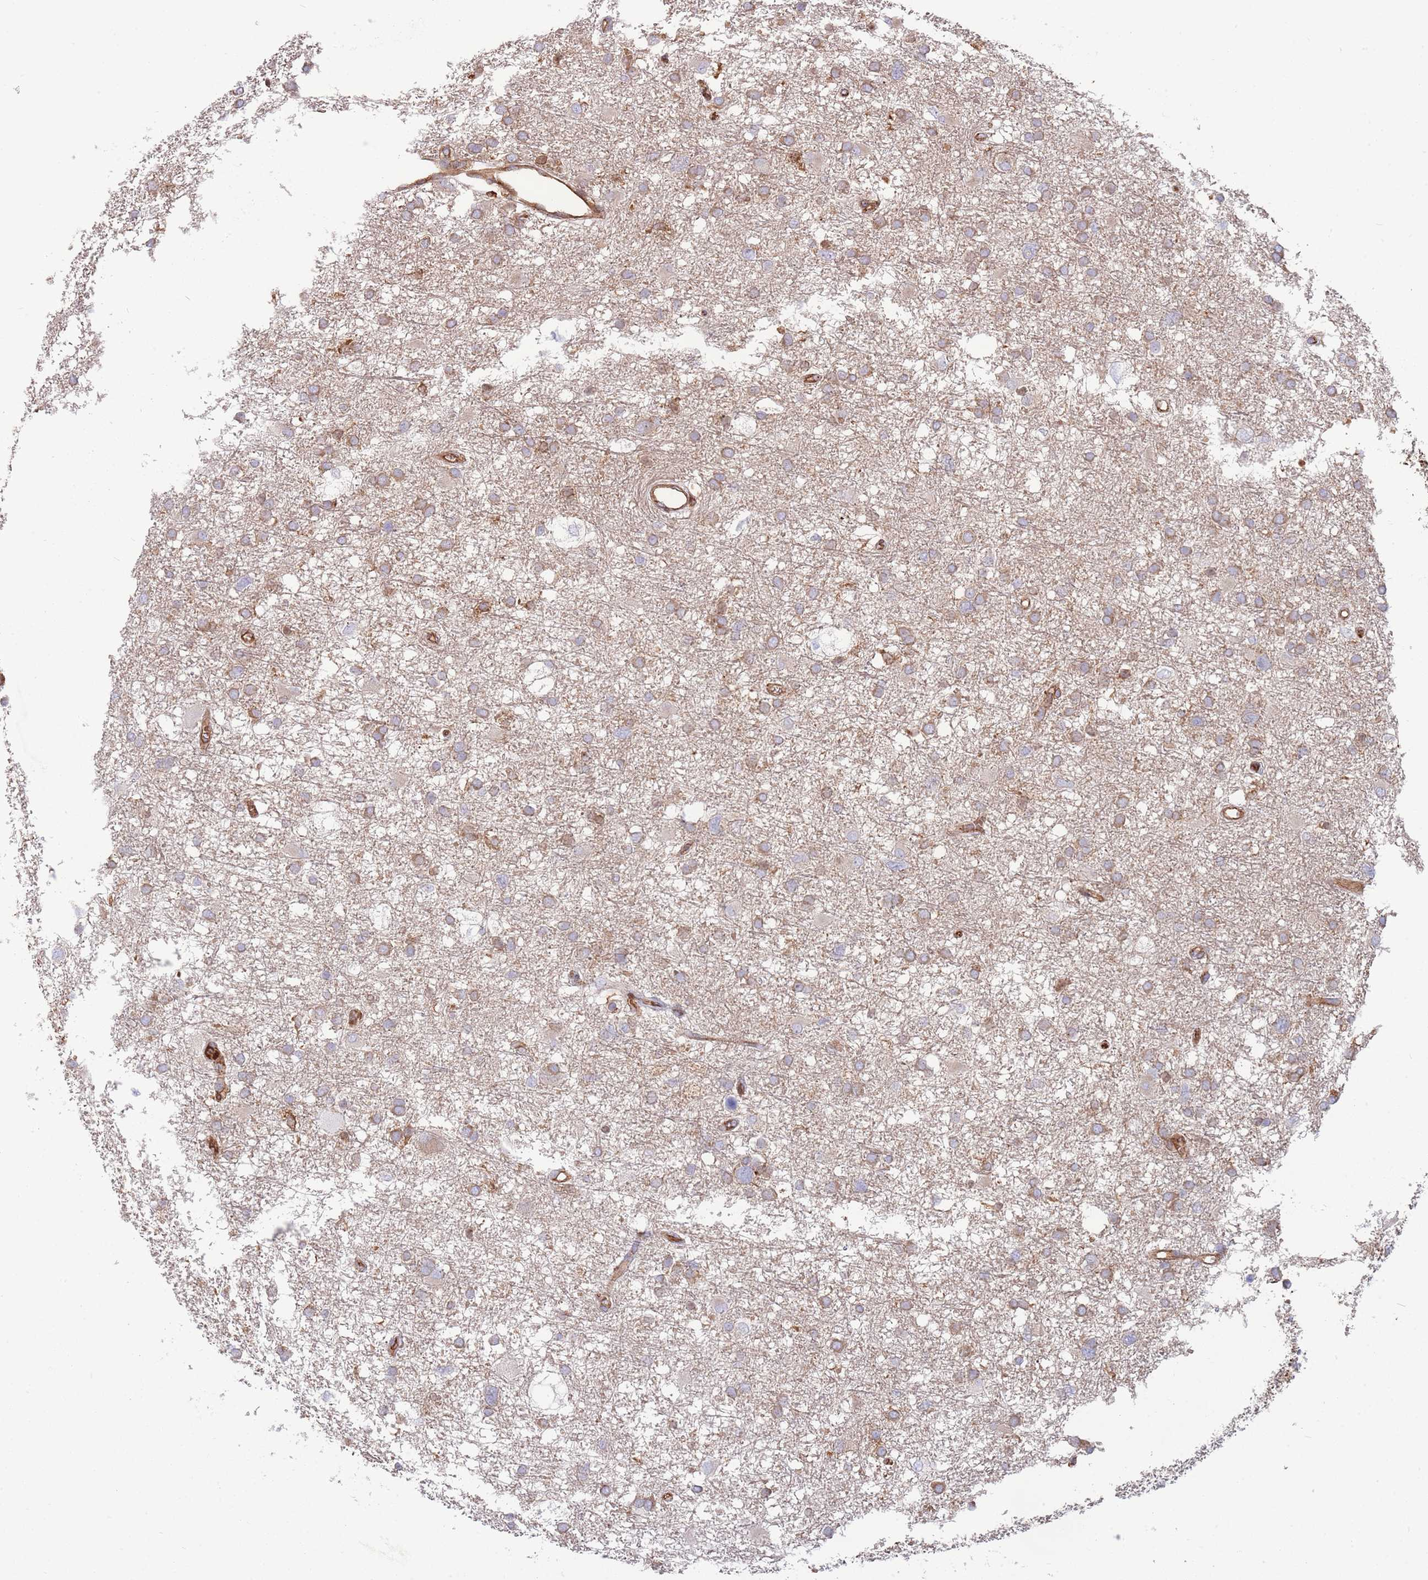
{"staining": {"intensity": "moderate", "quantity": "<25%", "location": "cytoplasmic/membranous"}, "tissue": "glioma", "cell_type": "Tumor cells", "image_type": "cancer", "snomed": [{"axis": "morphology", "description": "Glioma, malignant, High grade"}, {"axis": "topography", "description": "Brain"}], "caption": "There is low levels of moderate cytoplasmic/membranous staining in tumor cells of malignant glioma (high-grade), as demonstrated by immunohistochemical staining (brown color).", "gene": "KBTBD7", "patient": {"sex": "male", "age": 61}}